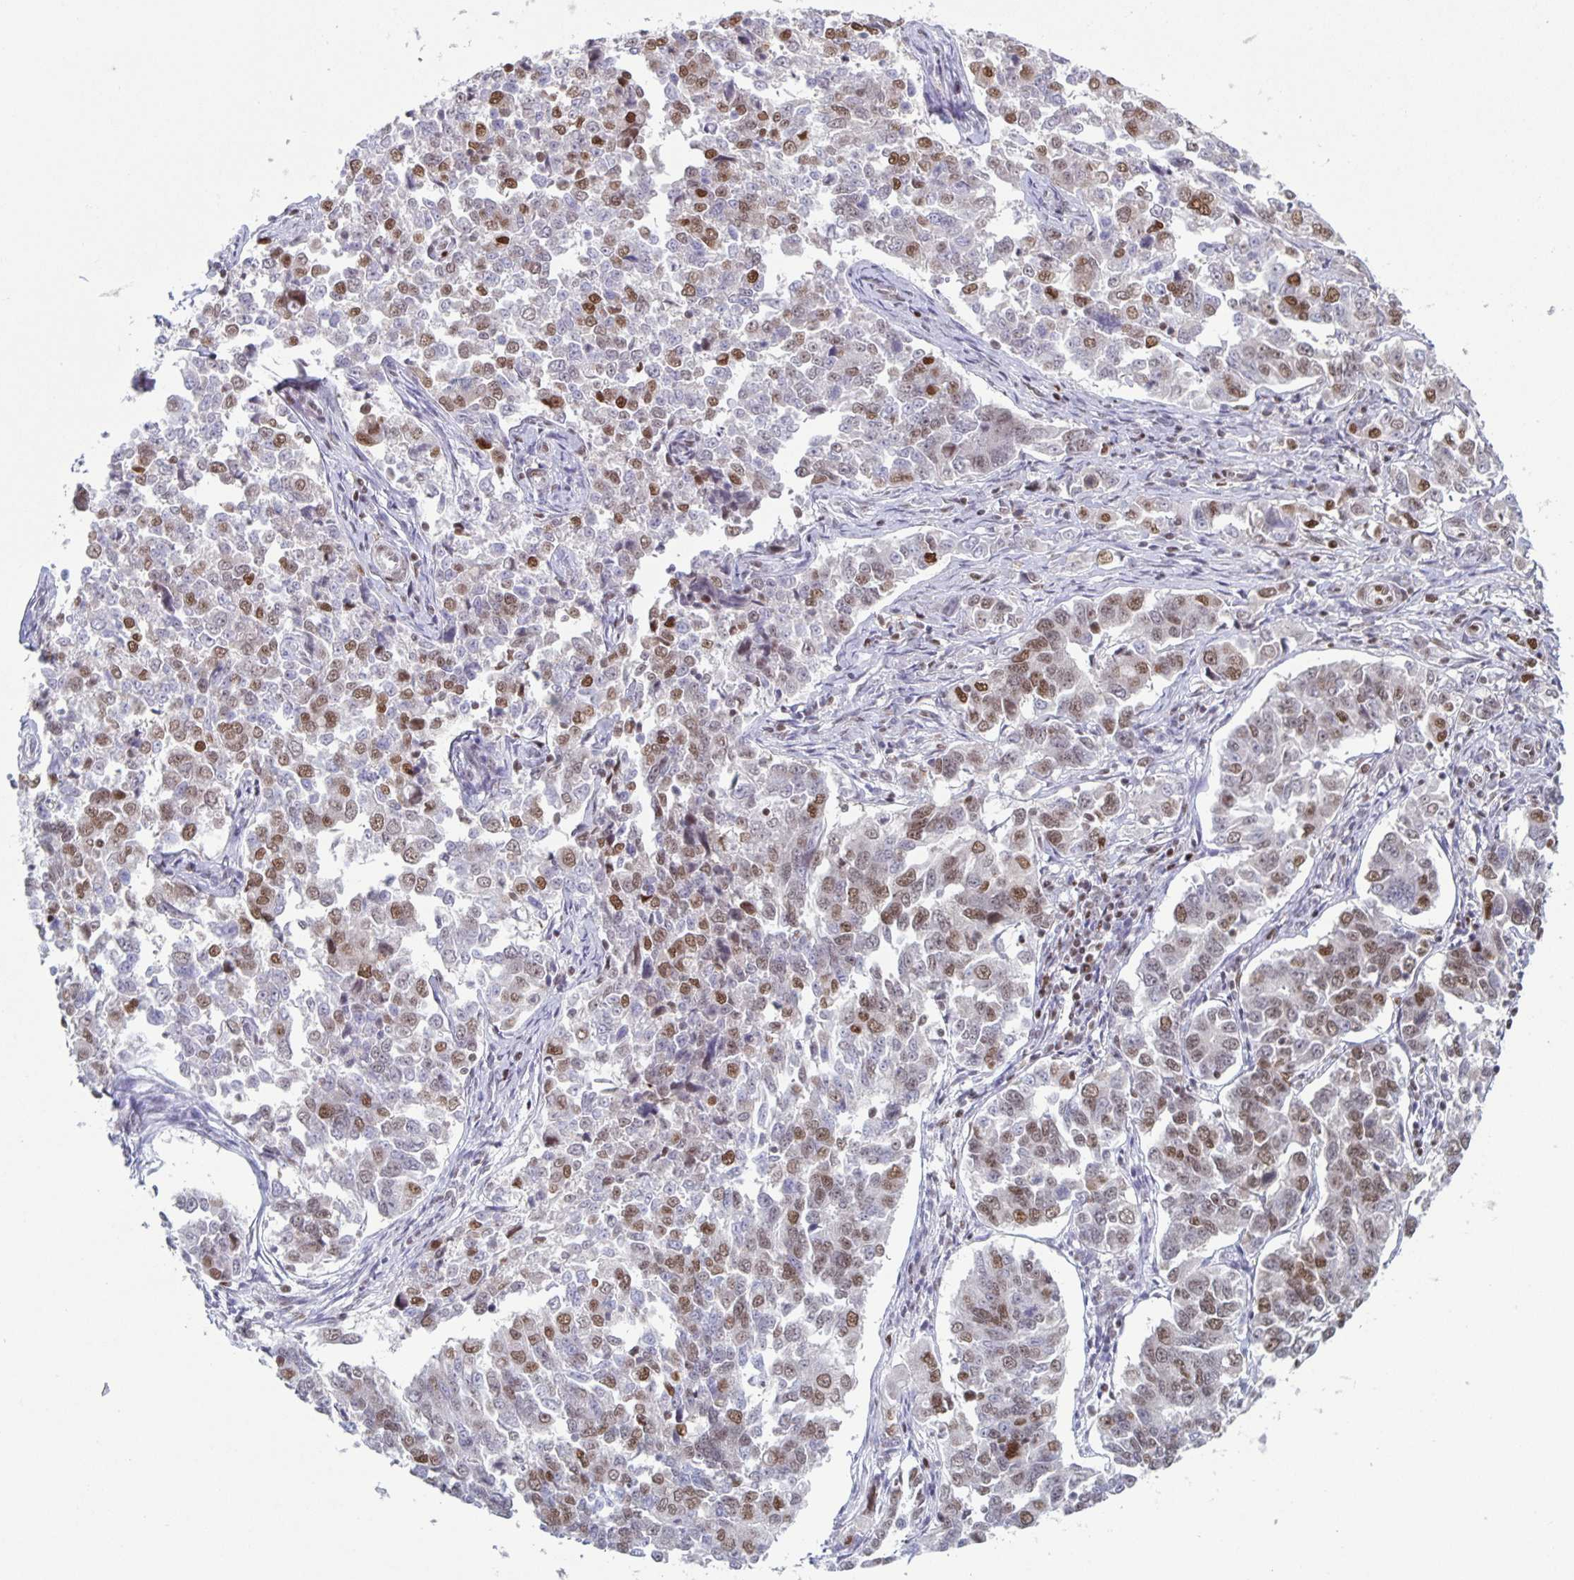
{"staining": {"intensity": "moderate", "quantity": ">75%", "location": "nuclear"}, "tissue": "endometrial cancer", "cell_type": "Tumor cells", "image_type": "cancer", "snomed": [{"axis": "morphology", "description": "Adenocarcinoma, NOS"}, {"axis": "topography", "description": "Endometrium"}], "caption": "Endometrial cancer was stained to show a protein in brown. There is medium levels of moderate nuclear positivity in about >75% of tumor cells.", "gene": "JUND", "patient": {"sex": "female", "age": 43}}